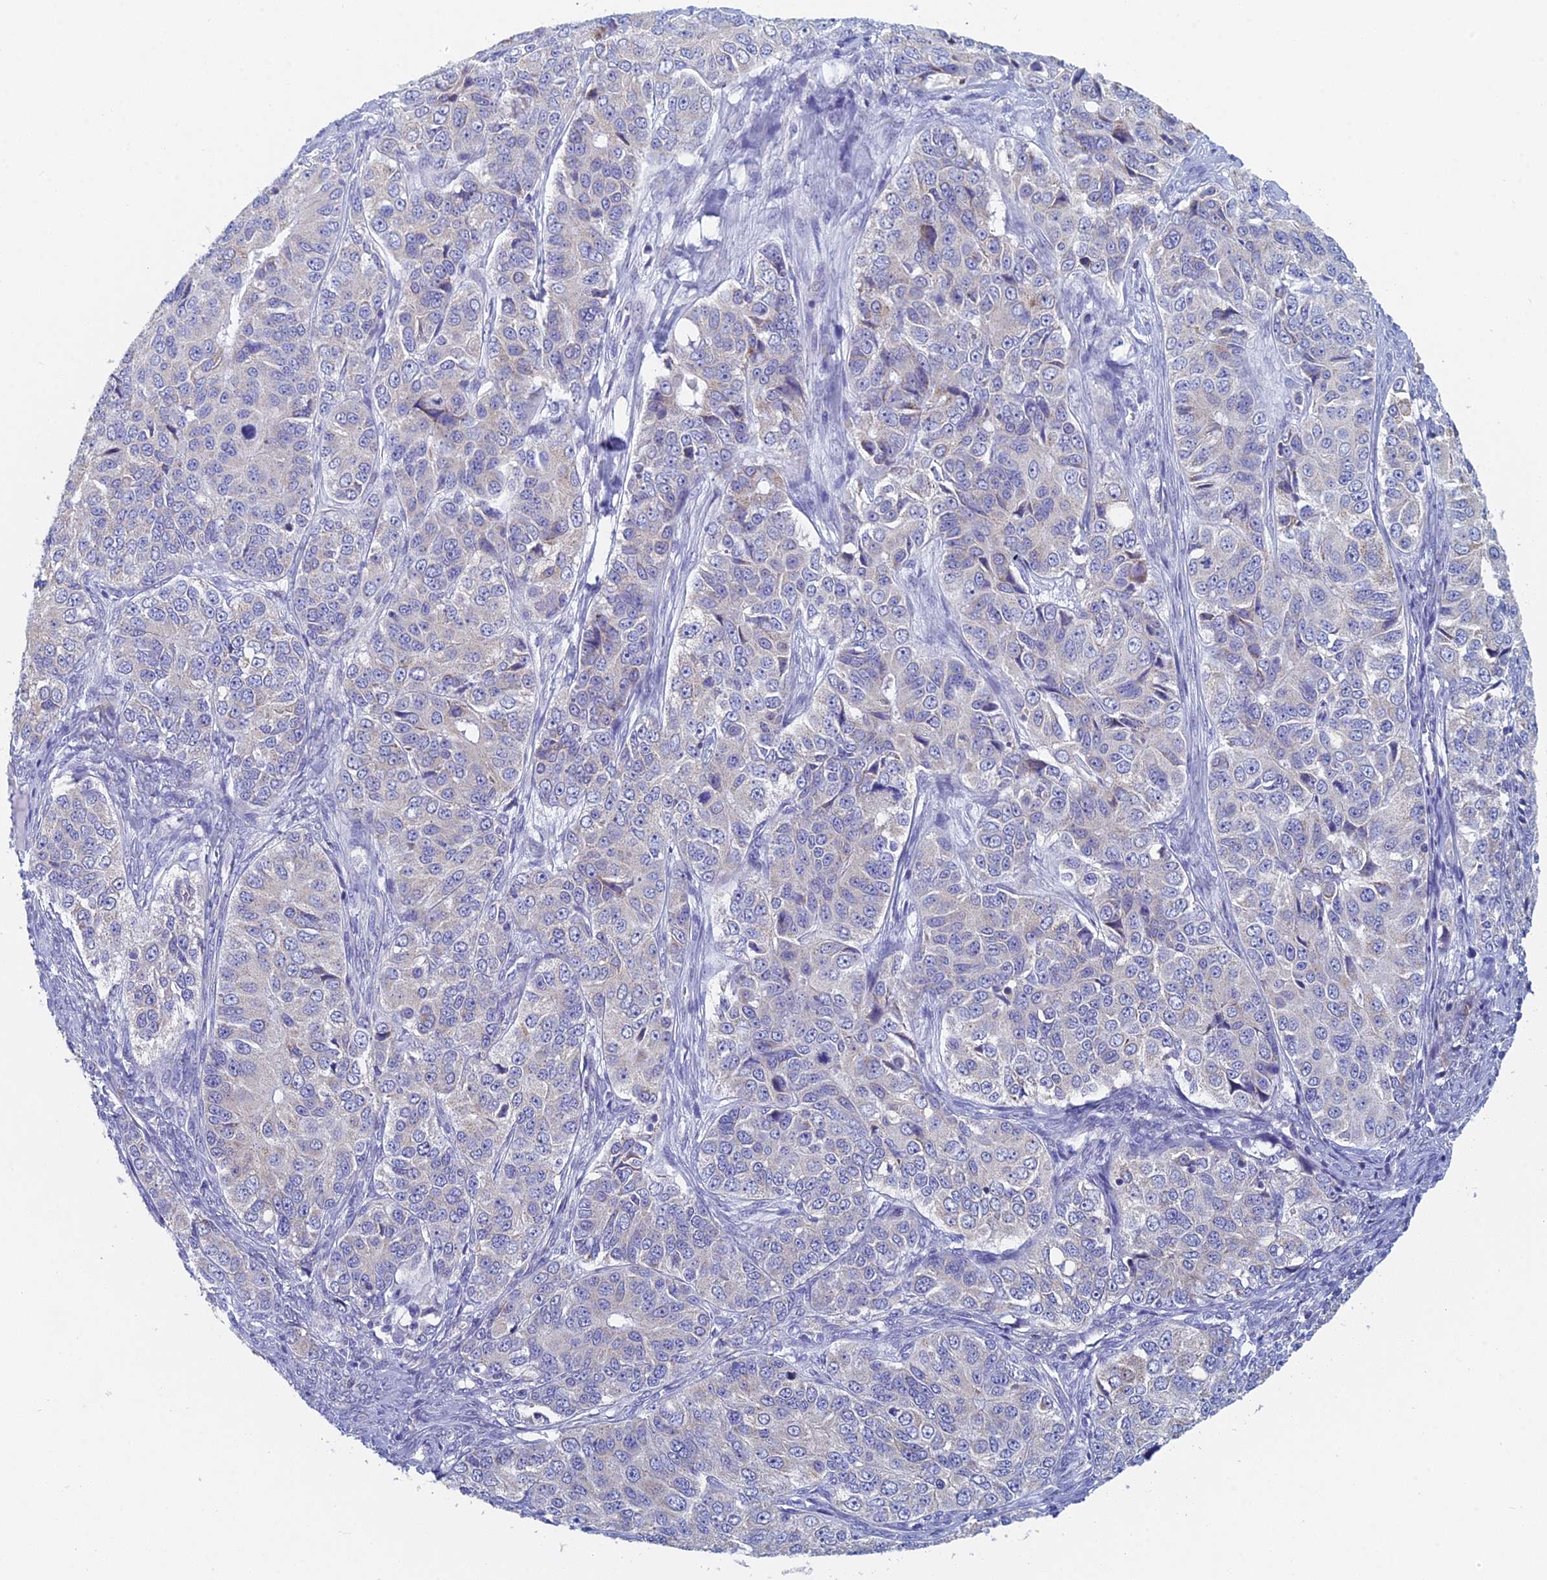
{"staining": {"intensity": "moderate", "quantity": "<25%", "location": "cytoplasmic/membranous"}, "tissue": "ovarian cancer", "cell_type": "Tumor cells", "image_type": "cancer", "snomed": [{"axis": "morphology", "description": "Carcinoma, endometroid"}, {"axis": "topography", "description": "Ovary"}], "caption": "This is a histology image of immunohistochemistry (IHC) staining of endometroid carcinoma (ovarian), which shows moderate staining in the cytoplasmic/membranous of tumor cells.", "gene": "ACSM1", "patient": {"sex": "female", "age": 51}}